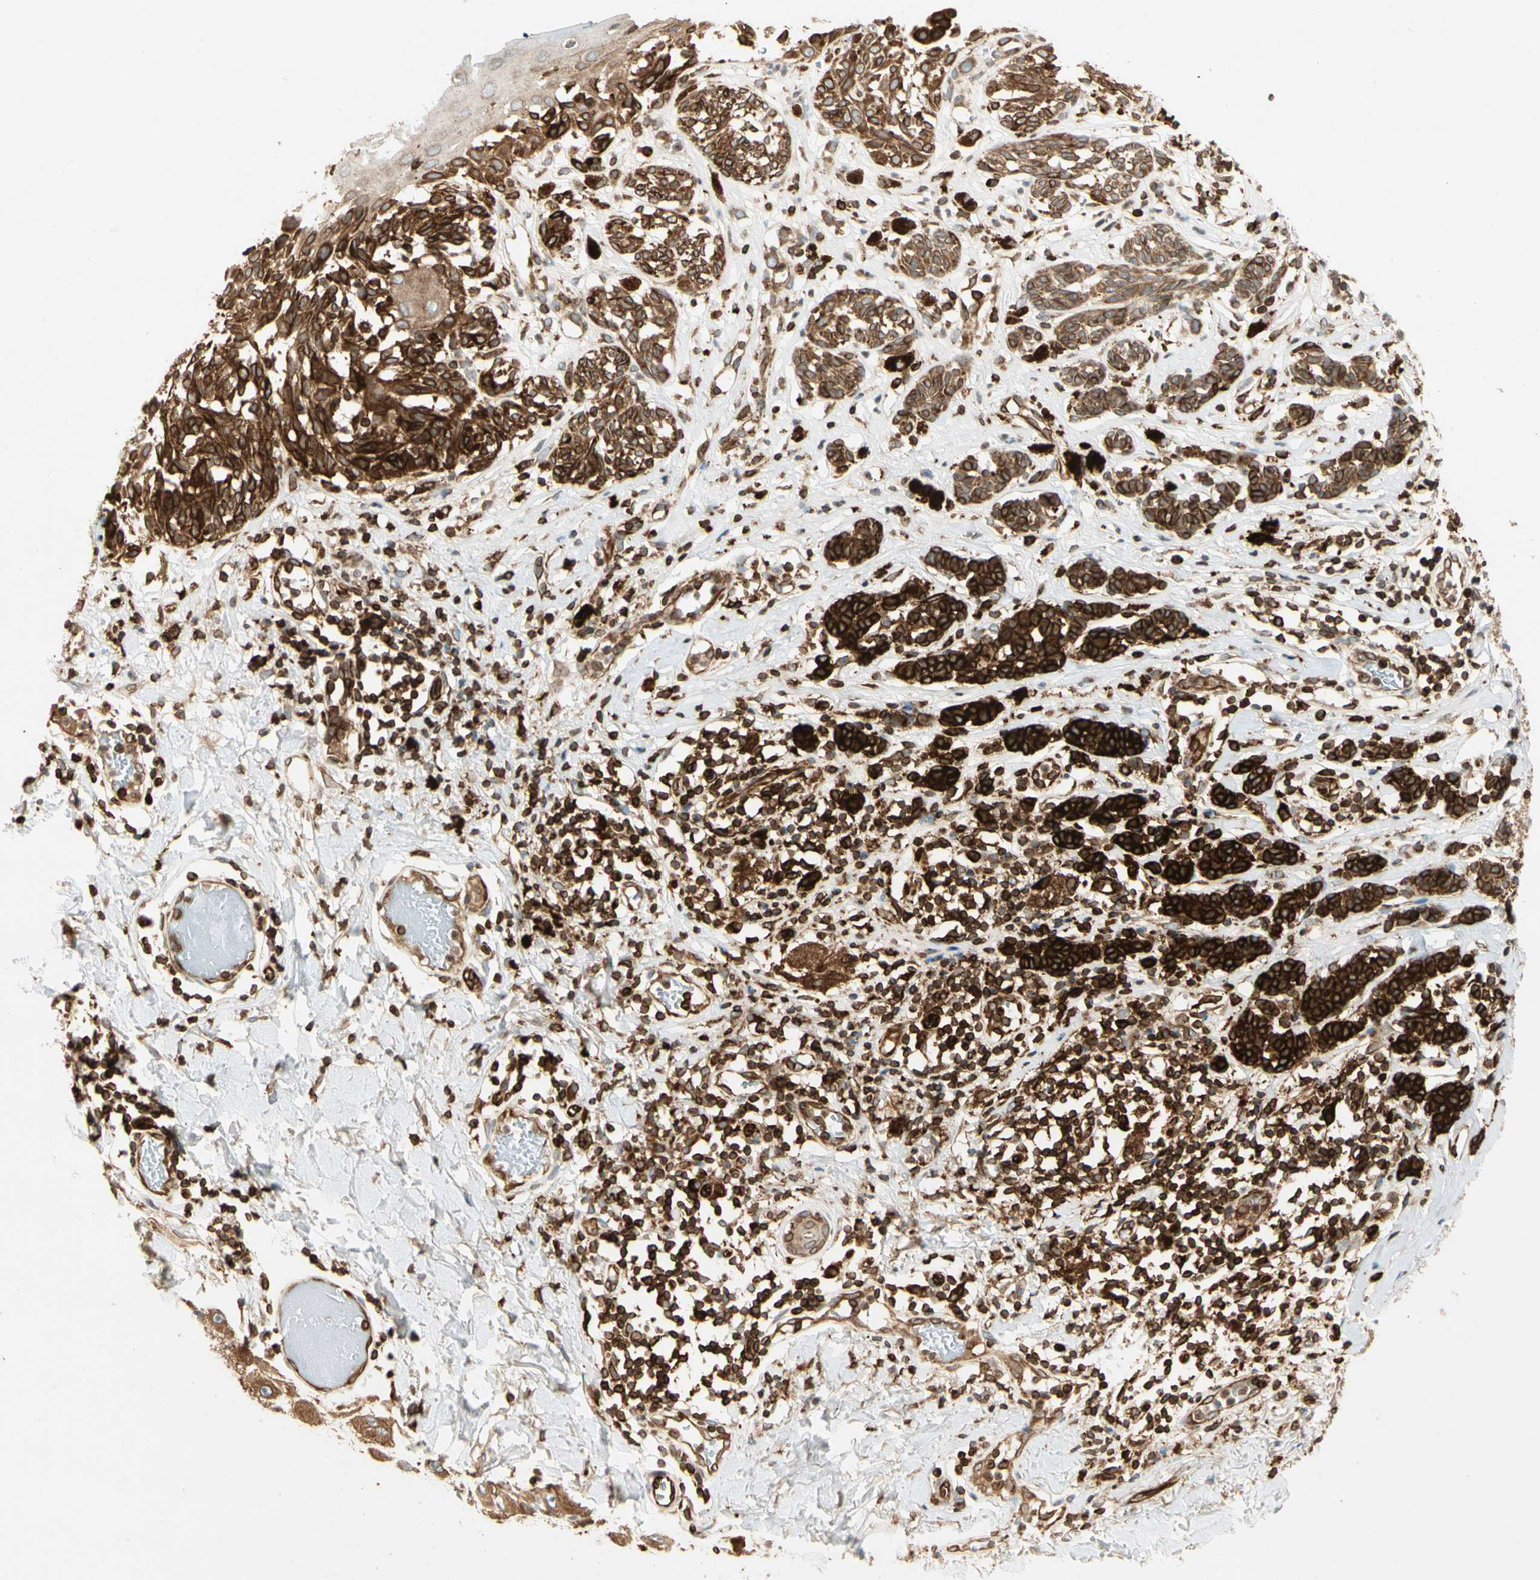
{"staining": {"intensity": "strong", "quantity": ">75%", "location": "cytoplasmic/membranous"}, "tissue": "melanoma", "cell_type": "Tumor cells", "image_type": "cancer", "snomed": [{"axis": "morphology", "description": "Malignant melanoma, NOS"}, {"axis": "topography", "description": "Skin"}], "caption": "The photomicrograph reveals immunohistochemical staining of malignant melanoma. There is strong cytoplasmic/membranous staining is seen in about >75% of tumor cells.", "gene": "TAPBP", "patient": {"sex": "male", "age": 64}}